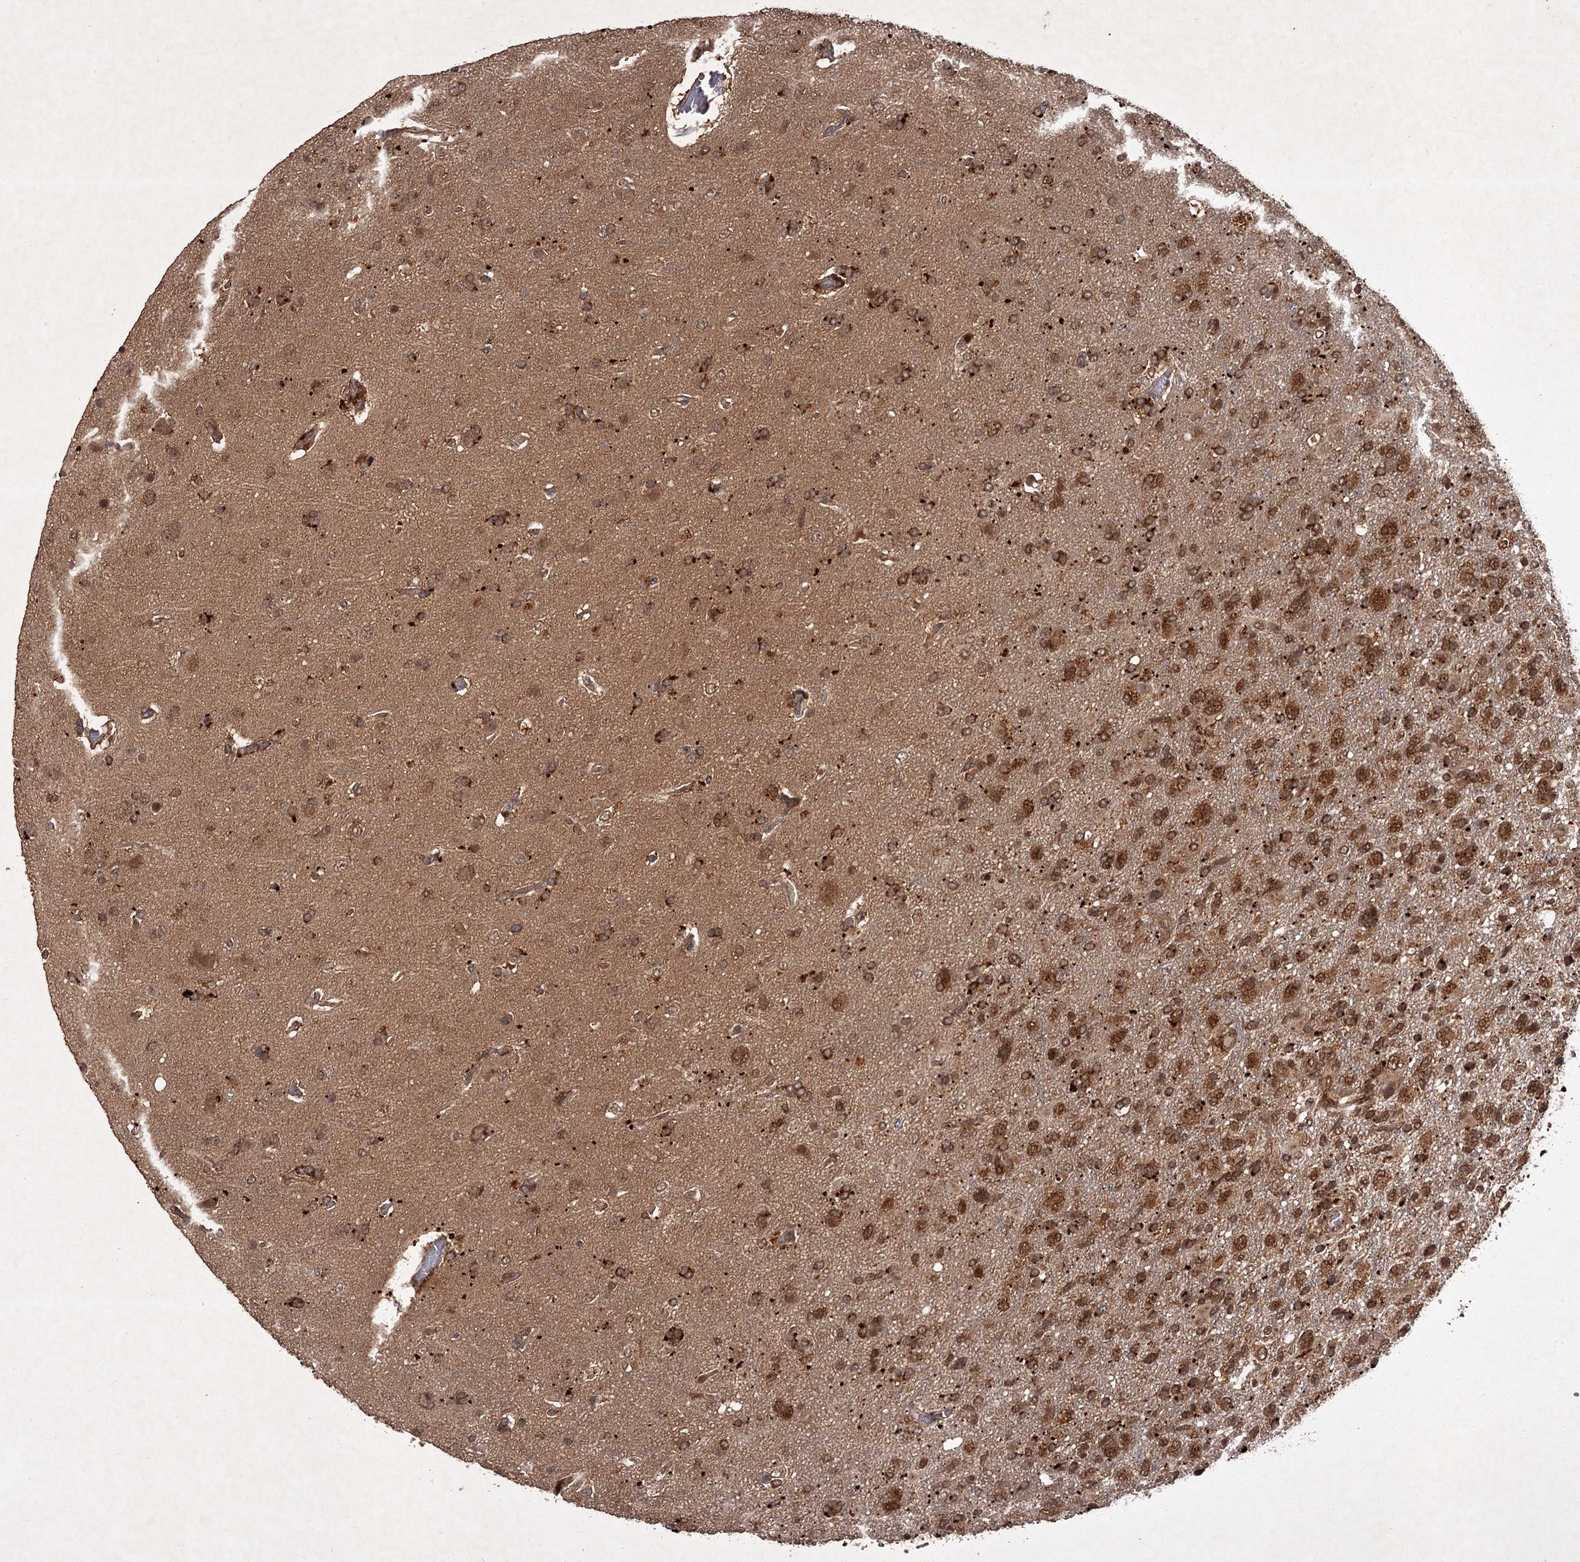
{"staining": {"intensity": "moderate", "quantity": ">75%", "location": "cytoplasmic/membranous,nuclear"}, "tissue": "glioma", "cell_type": "Tumor cells", "image_type": "cancer", "snomed": [{"axis": "morphology", "description": "Glioma, malignant, High grade"}, {"axis": "topography", "description": "Brain"}], "caption": "Moderate cytoplasmic/membranous and nuclear positivity is present in approximately >75% of tumor cells in glioma.", "gene": "TBC1D23", "patient": {"sex": "male", "age": 61}}